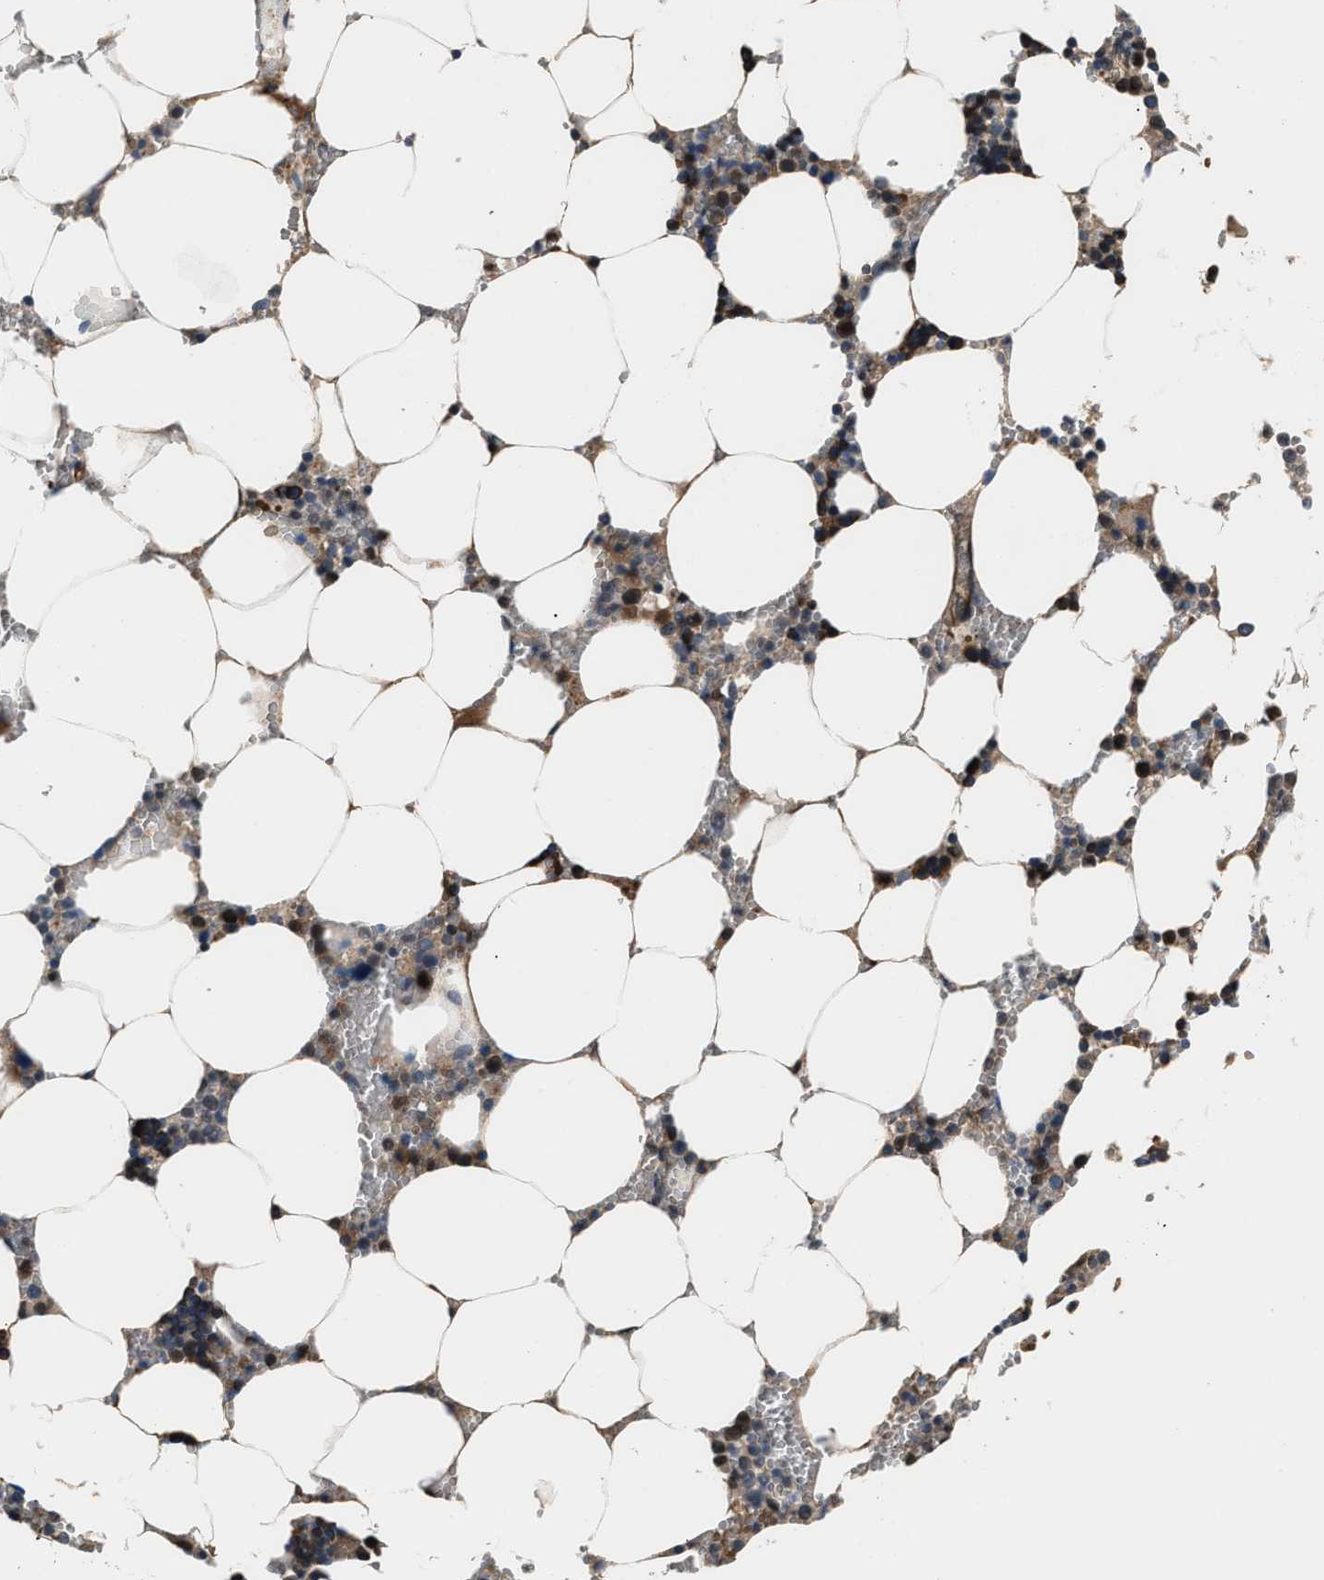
{"staining": {"intensity": "strong", "quantity": "<25%", "location": "cytoplasmic/membranous,nuclear"}, "tissue": "bone marrow", "cell_type": "Hematopoietic cells", "image_type": "normal", "snomed": [{"axis": "morphology", "description": "Normal tissue, NOS"}, {"axis": "topography", "description": "Bone marrow"}], "caption": "A high-resolution image shows immunohistochemistry (IHC) staining of normal bone marrow, which demonstrates strong cytoplasmic/membranous,nuclear staining in about <25% of hematopoietic cells.", "gene": "PPA1", "patient": {"sex": "male", "age": 70}}